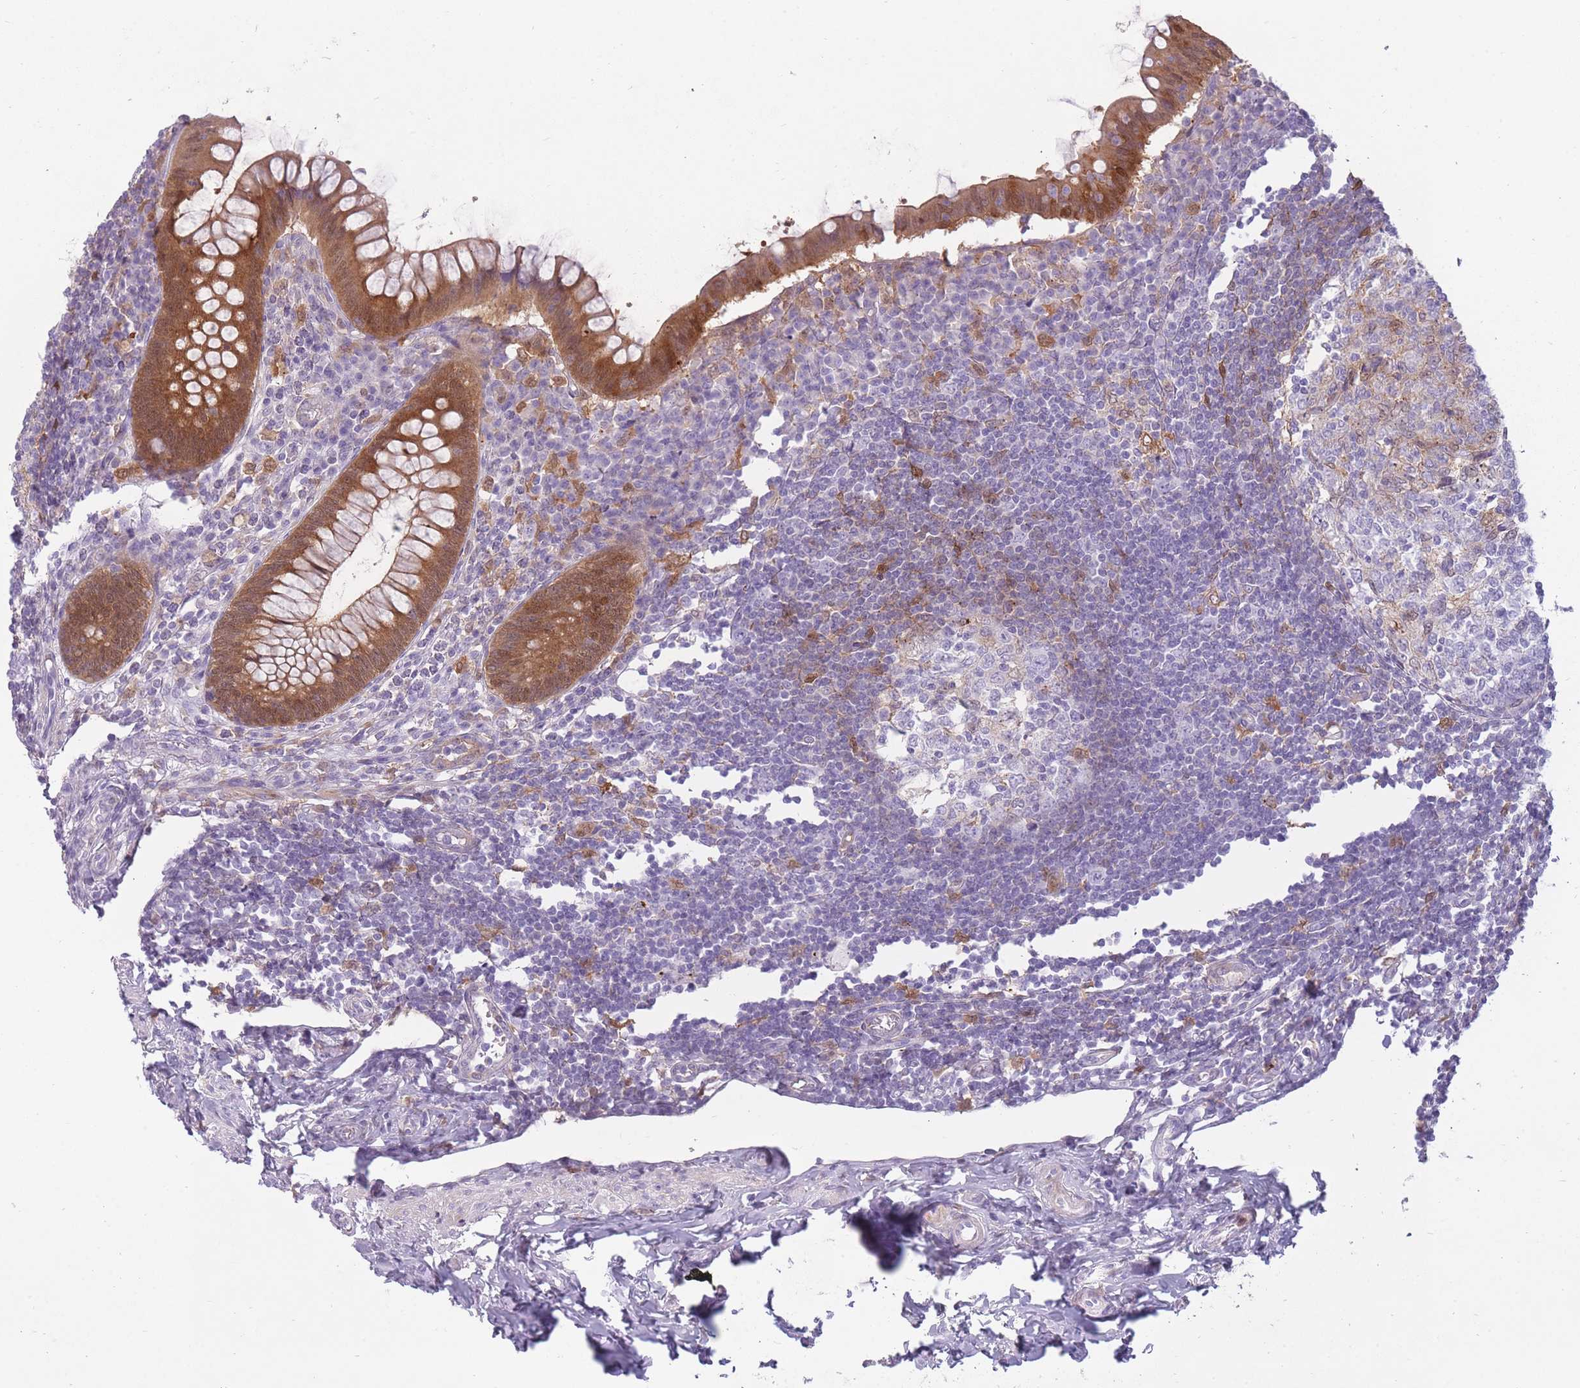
{"staining": {"intensity": "moderate", "quantity": ">75%", "location": "cytoplasmic/membranous,nuclear"}, "tissue": "appendix", "cell_type": "Glandular cells", "image_type": "normal", "snomed": [{"axis": "morphology", "description": "Normal tissue, NOS"}, {"axis": "topography", "description": "Appendix"}], "caption": "Protein expression analysis of unremarkable appendix exhibits moderate cytoplasmic/membranous,nuclear staining in approximately >75% of glandular cells.", "gene": "LGALS9B", "patient": {"sex": "female", "age": 33}}